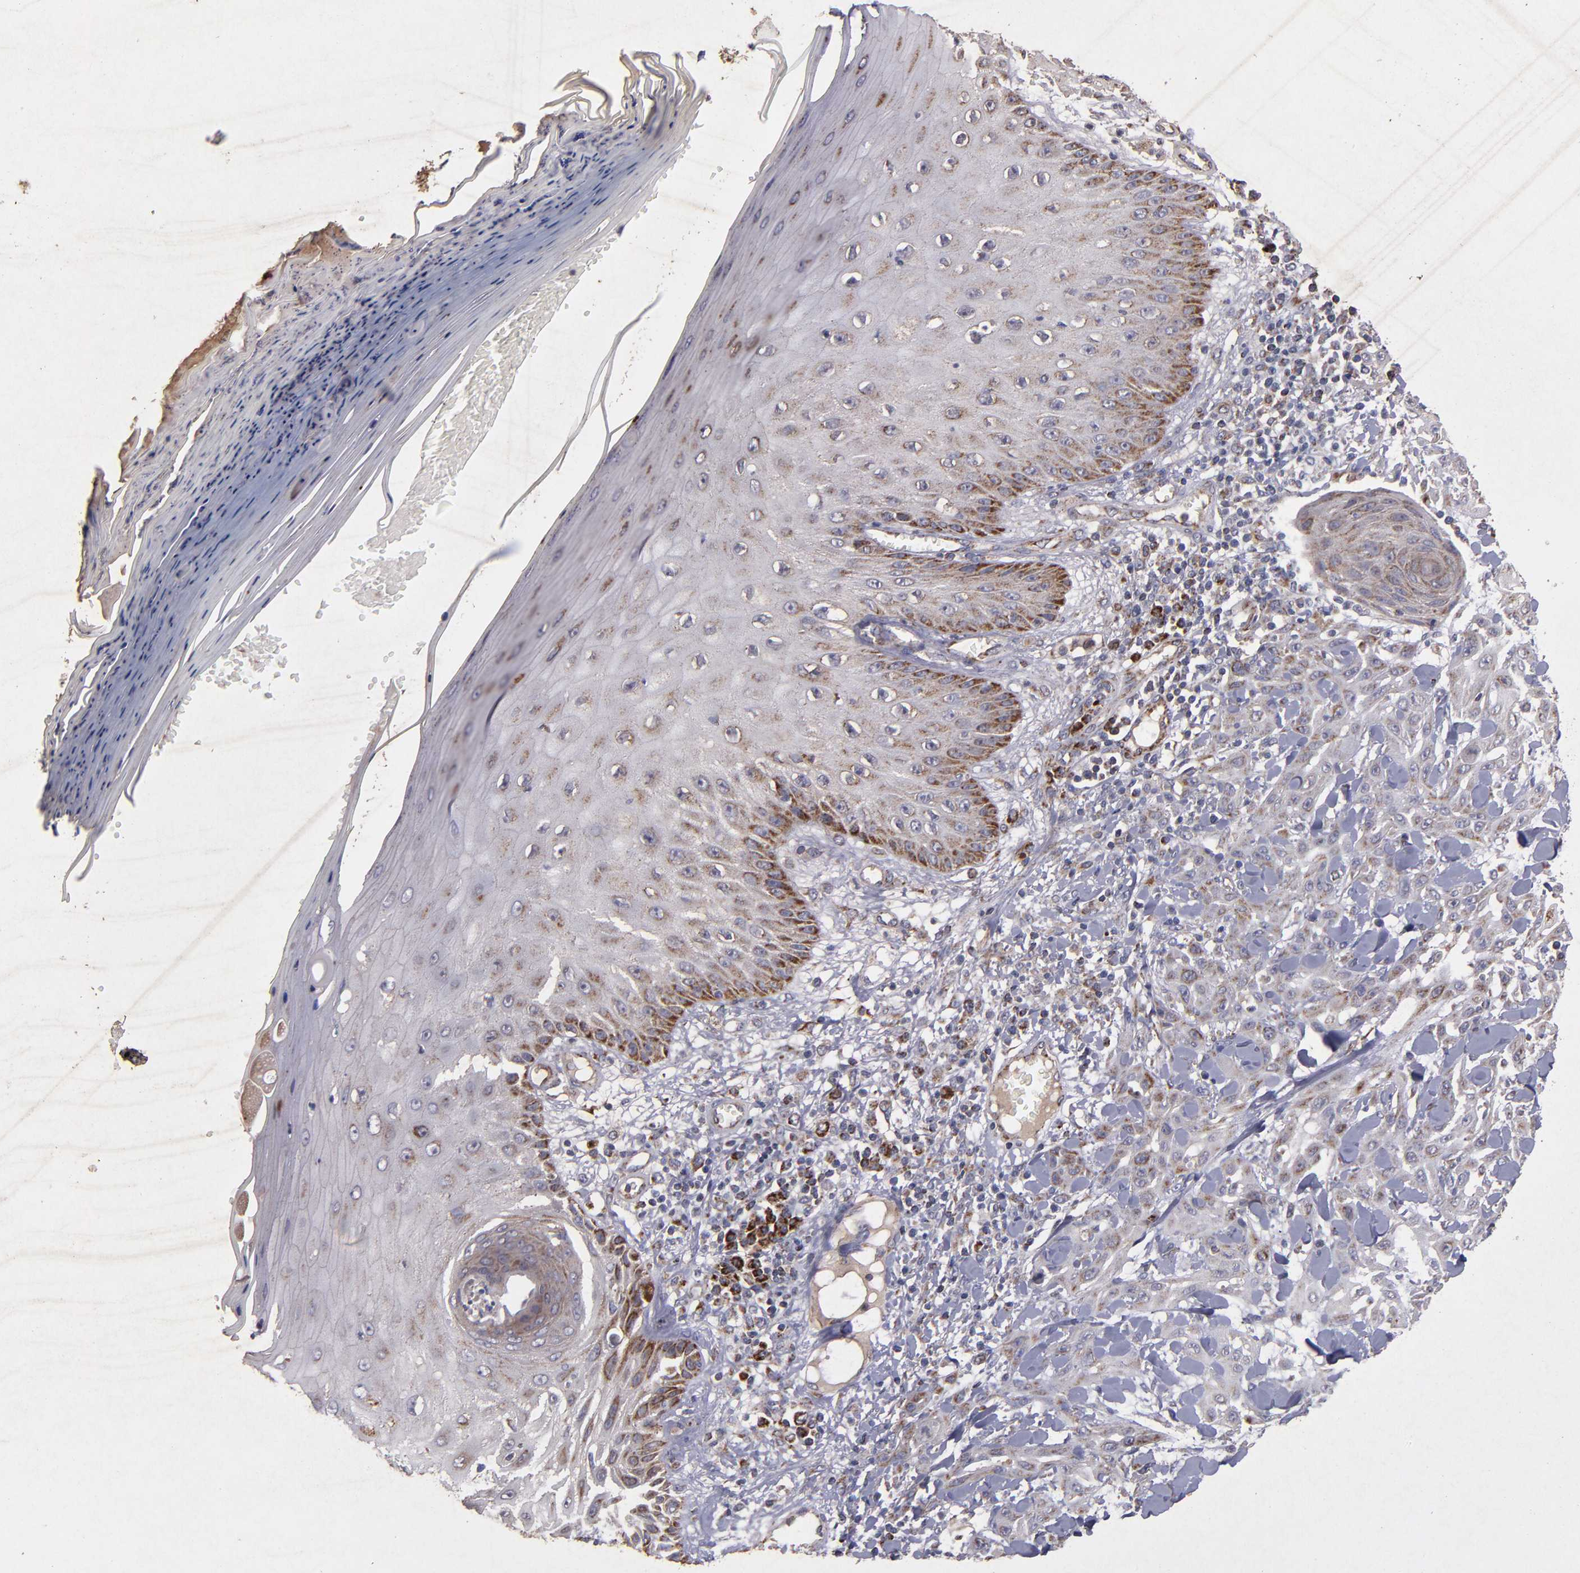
{"staining": {"intensity": "weak", "quantity": "25%-75%", "location": "cytoplasmic/membranous"}, "tissue": "skin cancer", "cell_type": "Tumor cells", "image_type": "cancer", "snomed": [{"axis": "morphology", "description": "Squamous cell carcinoma, NOS"}, {"axis": "topography", "description": "Skin"}], "caption": "Human skin squamous cell carcinoma stained with a protein marker reveals weak staining in tumor cells.", "gene": "TIMM9", "patient": {"sex": "male", "age": 24}}